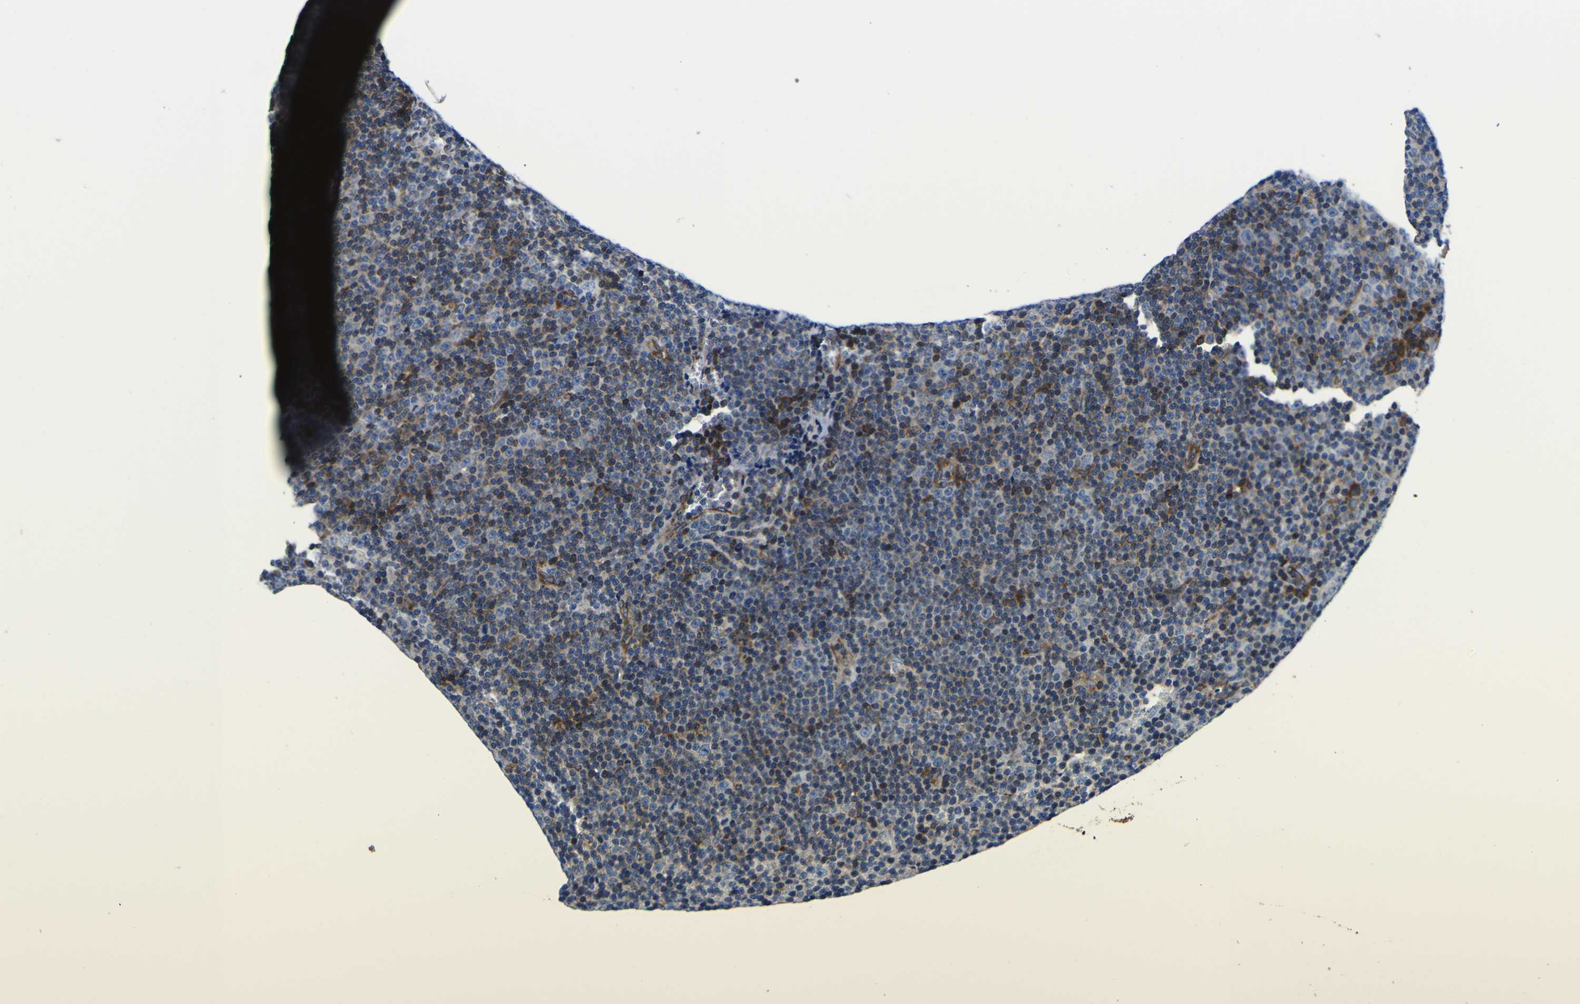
{"staining": {"intensity": "moderate", "quantity": "<25%", "location": "cytoplasmic/membranous"}, "tissue": "lymphoma", "cell_type": "Tumor cells", "image_type": "cancer", "snomed": [{"axis": "morphology", "description": "Malignant lymphoma, non-Hodgkin's type, Low grade"}, {"axis": "topography", "description": "Lymph node"}], "caption": "This is a photomicrograph of IHC staining of lymphoma, which shows moderate staining in the cytoplasmic/membranous of tumor cells.", "gene": "SCD", "patient": {"sex": "female", "age": 67}}